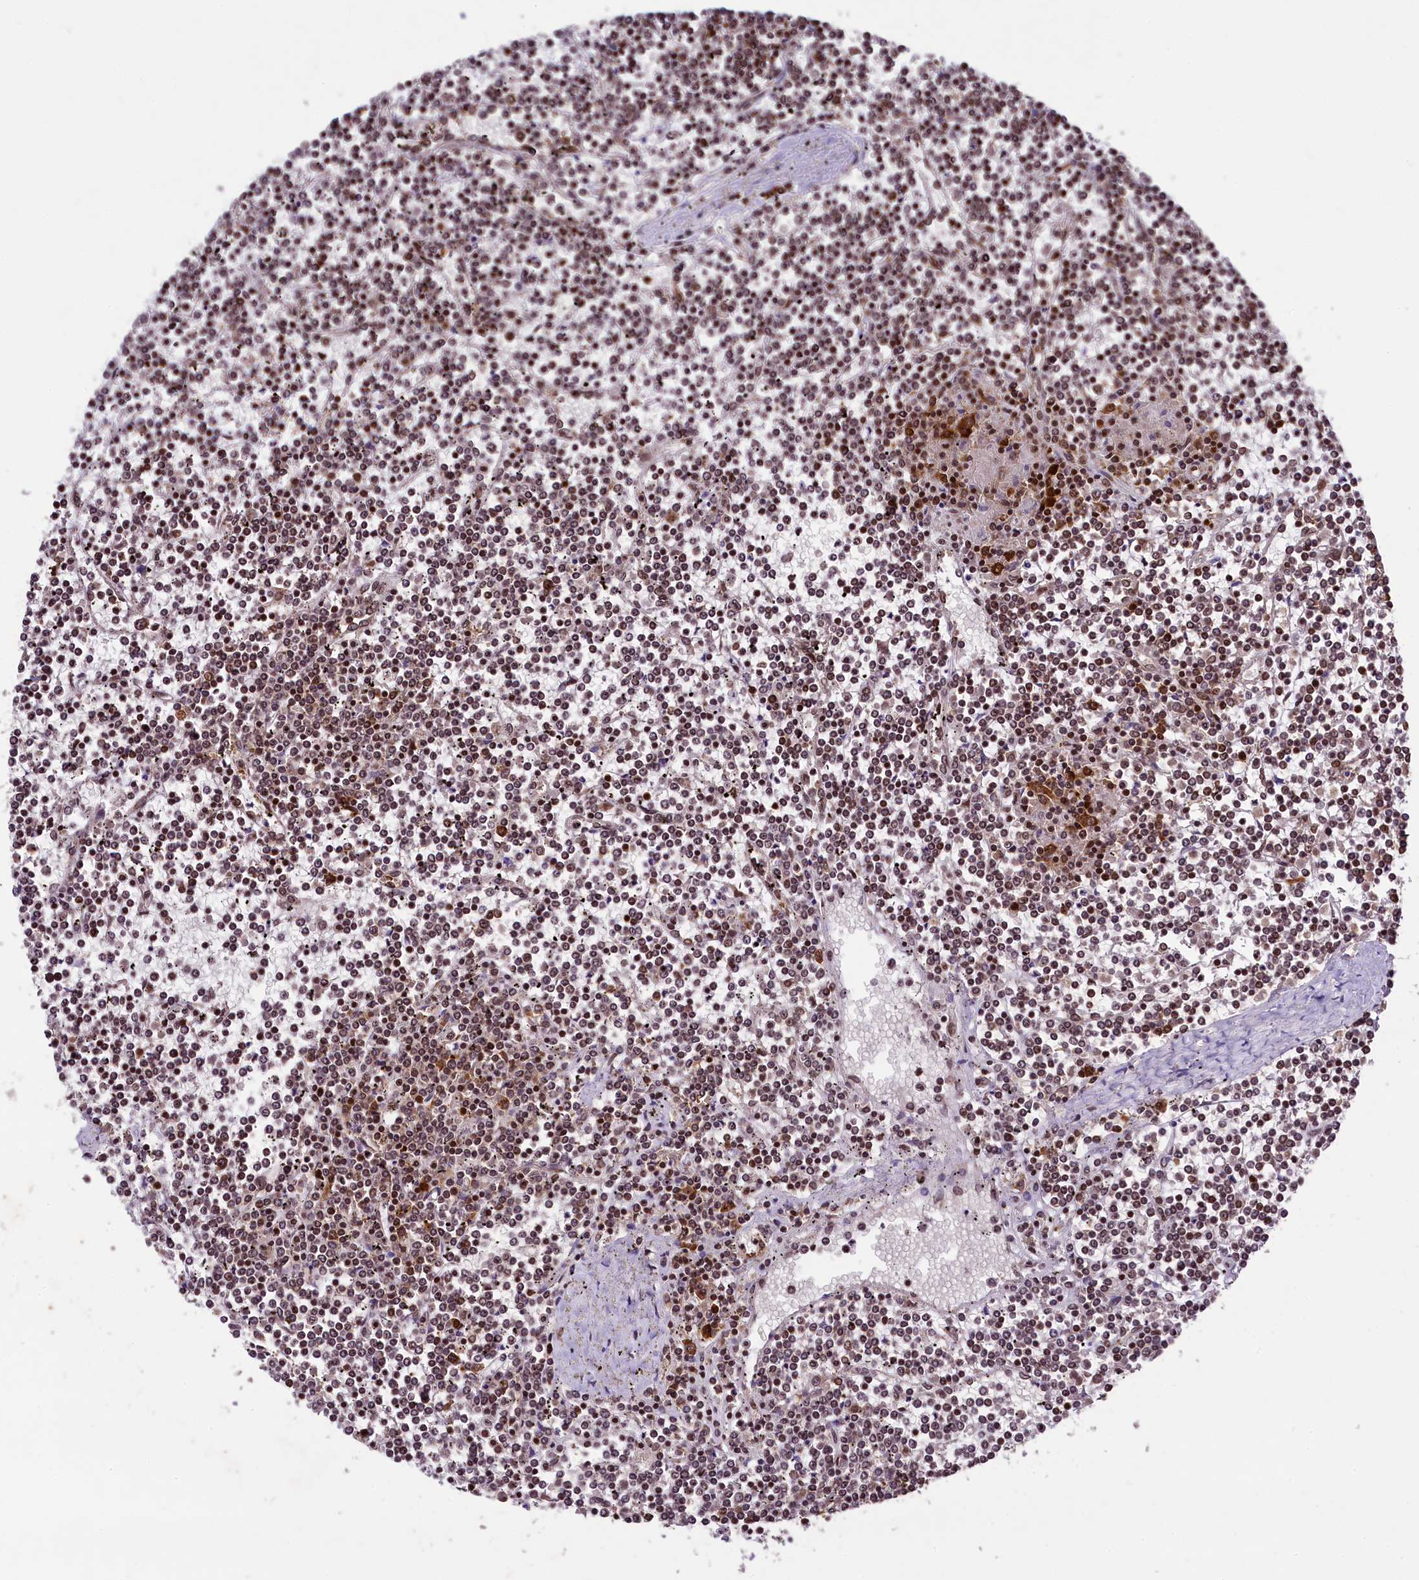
{"staining": {"intensity": "moderate", "quantity": ">75%", "location": "cytoplasmic/membranous"}, "tissue": "lymphoma", "cell_type": "Tumor cells", "image_type": "cancer", "snomed": [{"axis": "morphology", "description": "Malignant lymphoma, non-Hodgkin's type, Low grade"}, {"axis": "topography", "description": "Spleen"}], "caption": "Protein positivity by immunohistochemistry (IHC) shows moderate cytoplasmic/membranous staining in approximately >75% of tumor cells in lymphoma.", "gene": "LARP4", "patient": {"sex": "female", "age": 19}}